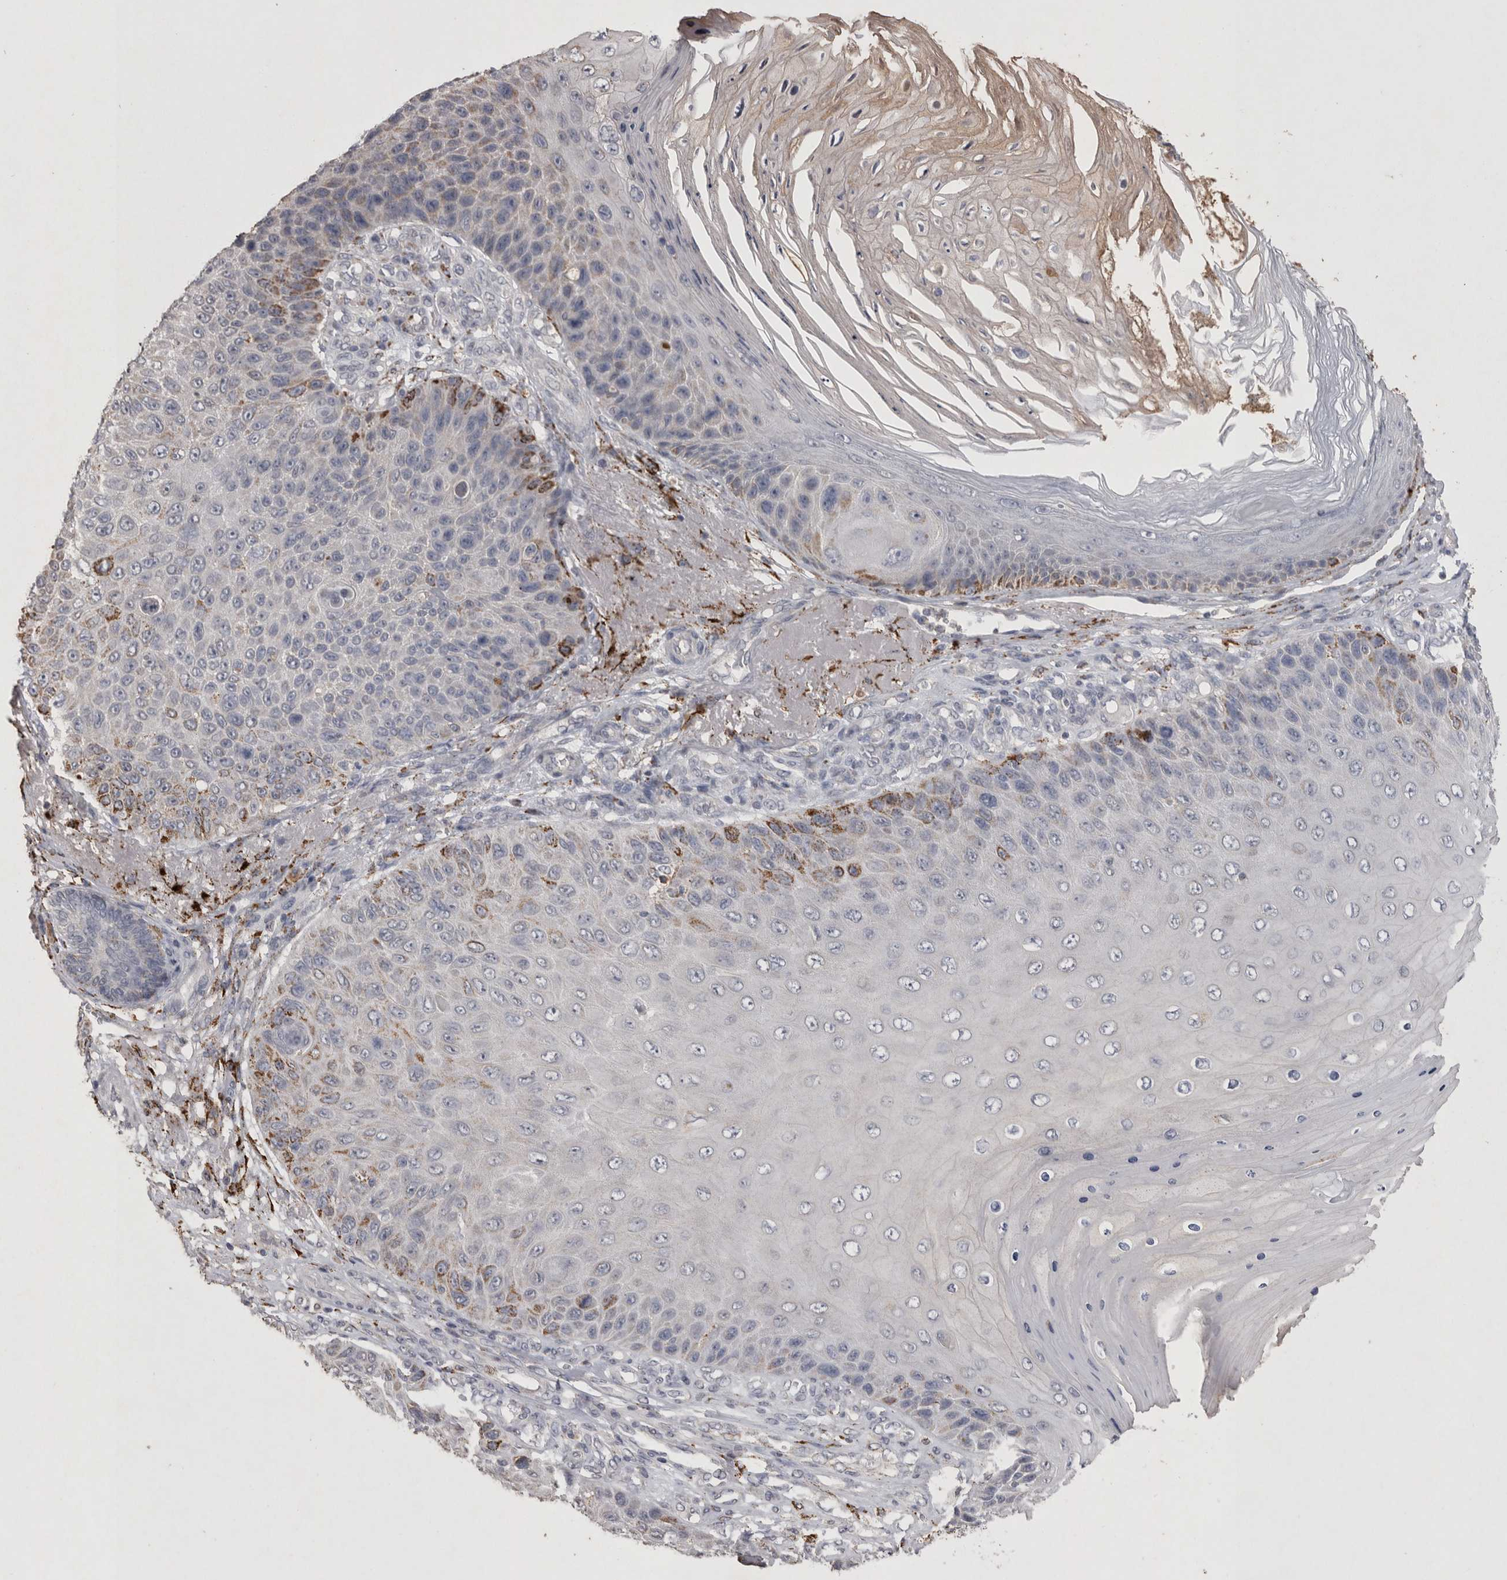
{"staining": {"intensity": "moderate", "quantity": "<25%", "location": "cytoplasmic/membranous"}, "tissue": "skin cancer", "cell_type": "Tumor cells", "image_type": "cancer", "snomed": [{"axis": "morphology", "description": "Squamous cell carcinoma, NOS"}, {"axis": "topography", "description": "Skin"}], "caption": "Immunohistochemical staining of human squamous cell carcinoma (skin) demonstrates low levels of moderate cytoplasmic/membranous positivity in approximately <25% of tumor cells.", "gene": "DKK3", "patient": {"sex": "female", "age": 88}}